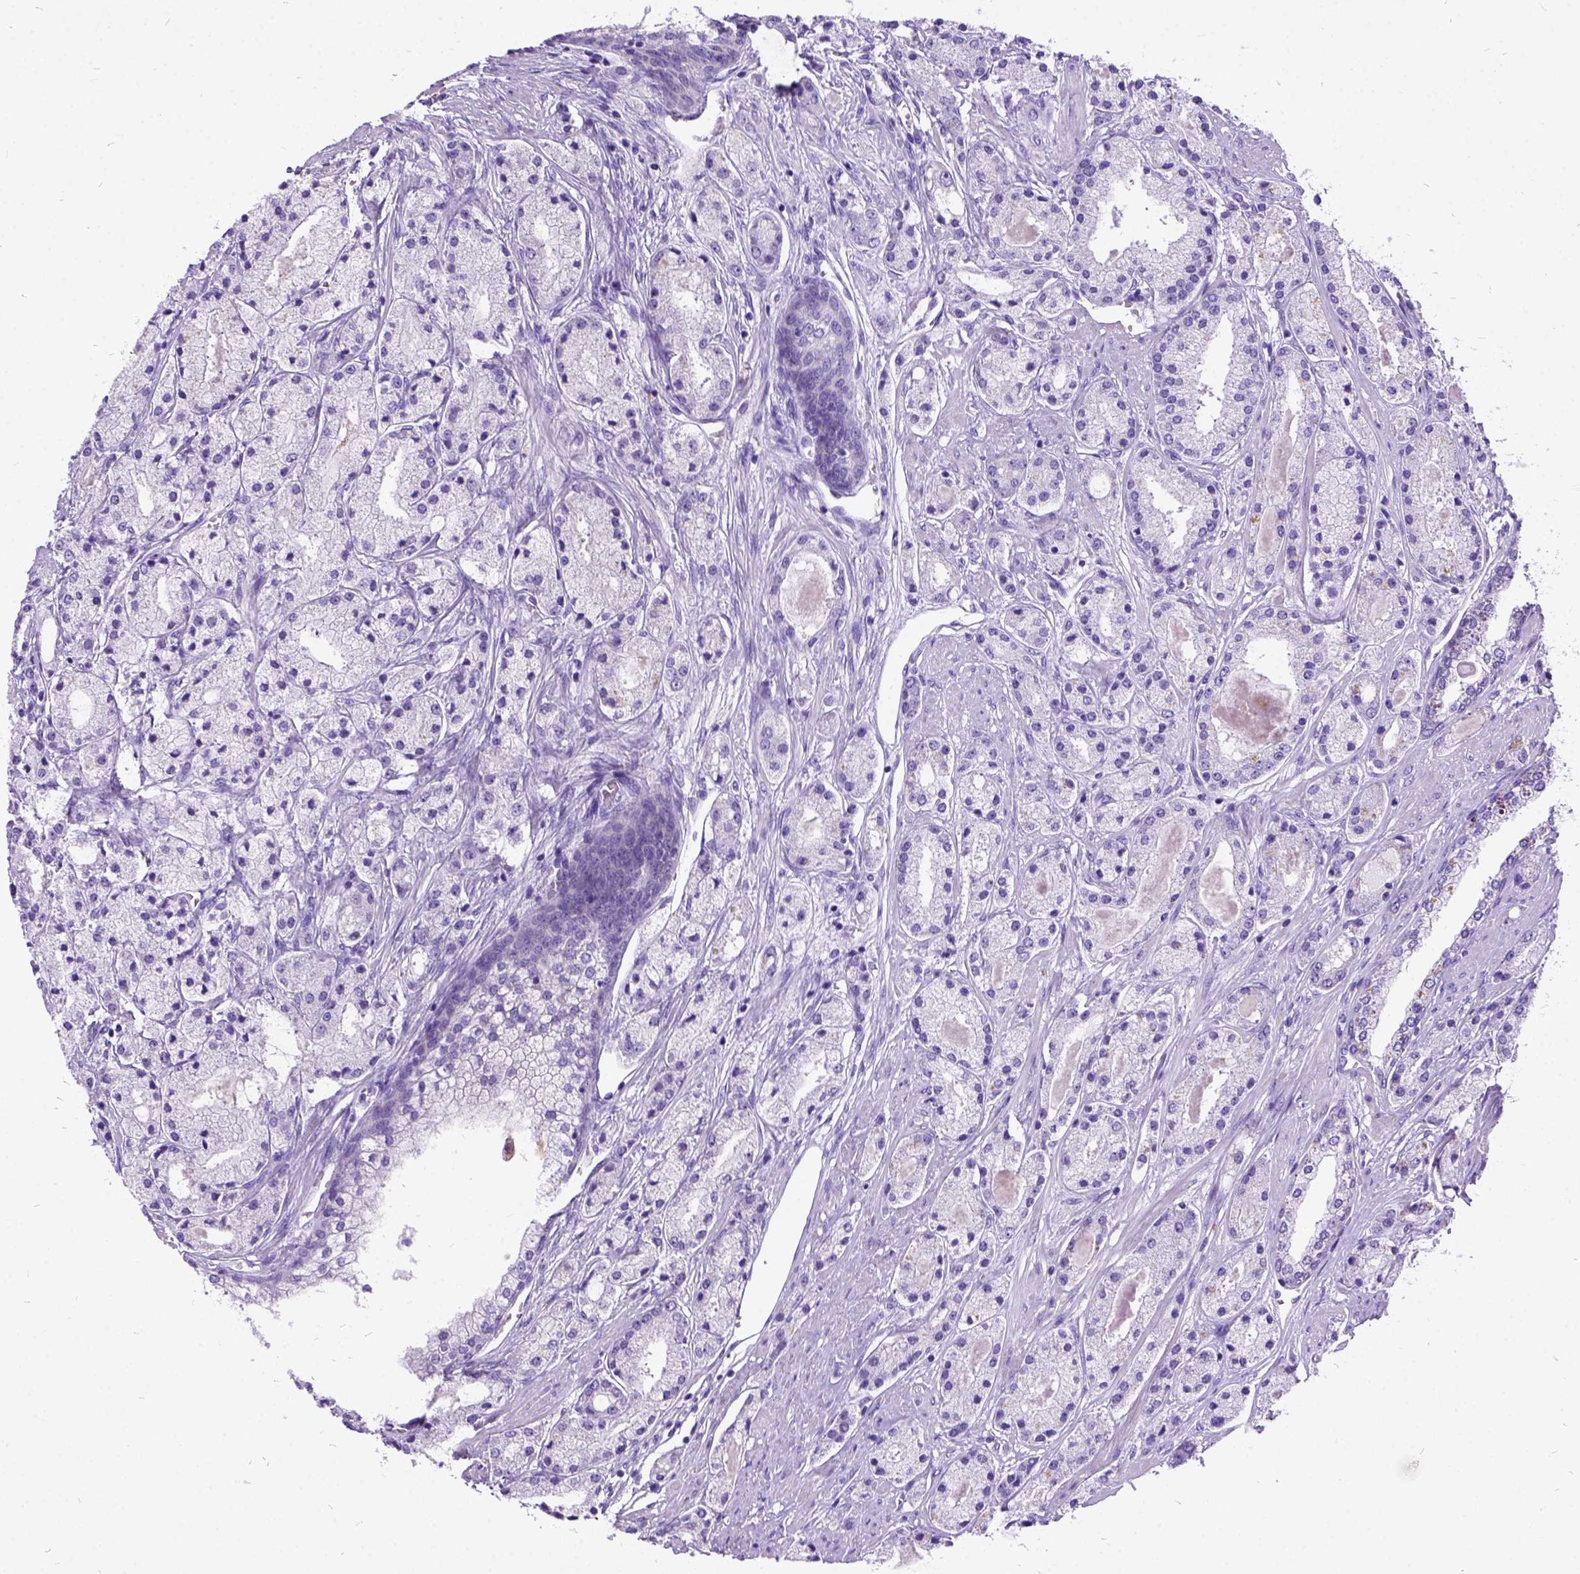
{"staining": {"intensity": "negative", "quantity": "none", "location": "none"}, "tissue": "prostate cancer", "cell_type": "Tumor cells", "image_type": "cancer", "snomed": [{"axis": "morphology", "description": "Adenocarcinoma, High grade"}, {"axis": "topography", "description": "Prostate"}], "caption": "DAB immunohistochemical staining of human prostate cancer (high-grade adenocarcinoma) displays no significant staining in tumor cells.", "gene": "CFAP54", "patient": {"sex": "male", "age": 67}}